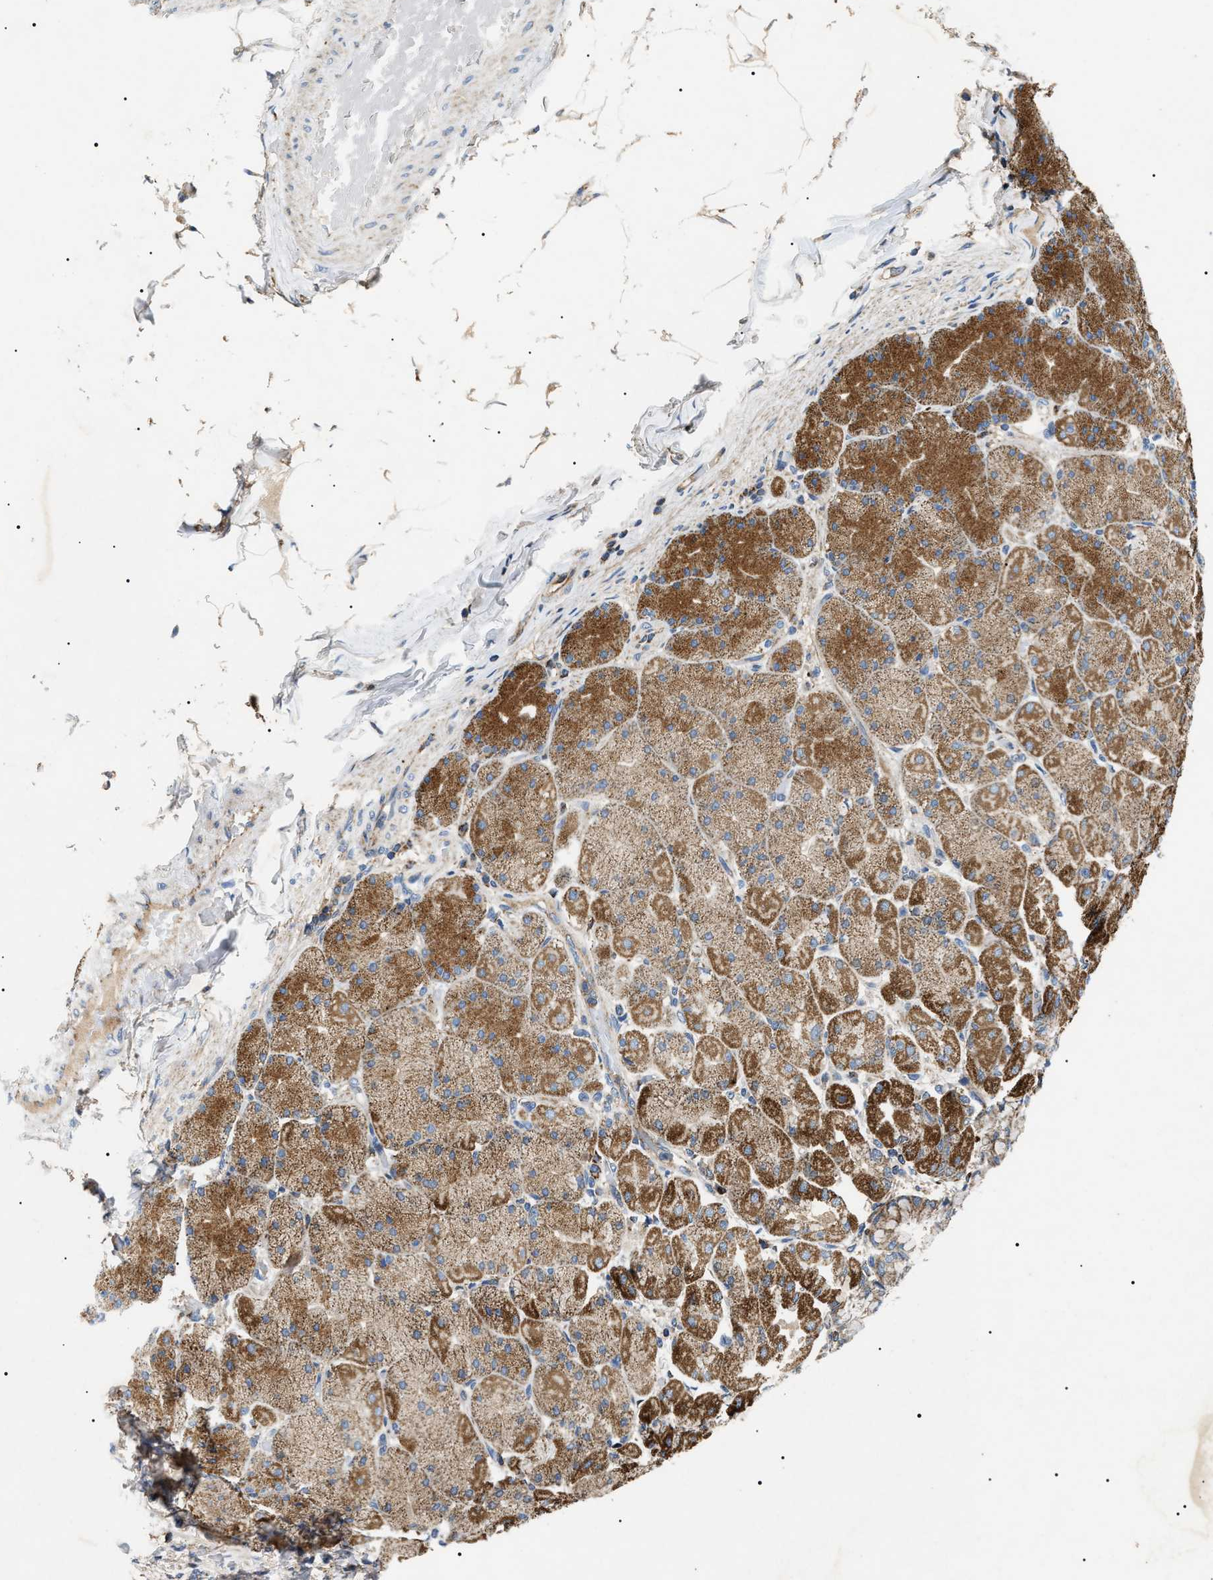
{"staining": {"intensity": "strong", "quantity": ">75%", "location": "cytoplasmic/membranous"}, "tissue": "stomach", "cell_type": "Glandular cells", "image_type": "normal", "snomed": [{"axis": "morphology", "description": "Normal tissue, NOS"}, {"axis": "topography", "description": "Stomach, upper"}], "caption": "Protein analysis of benign stomach reveals strong cytoplasmic/membranous staining in approximately >75% of glandular cells. The protein of interest is shown in brown color, while the nuclei are stained blue.", "gene": "OXSM", "patient": {"sex": "female", "age": 56}}